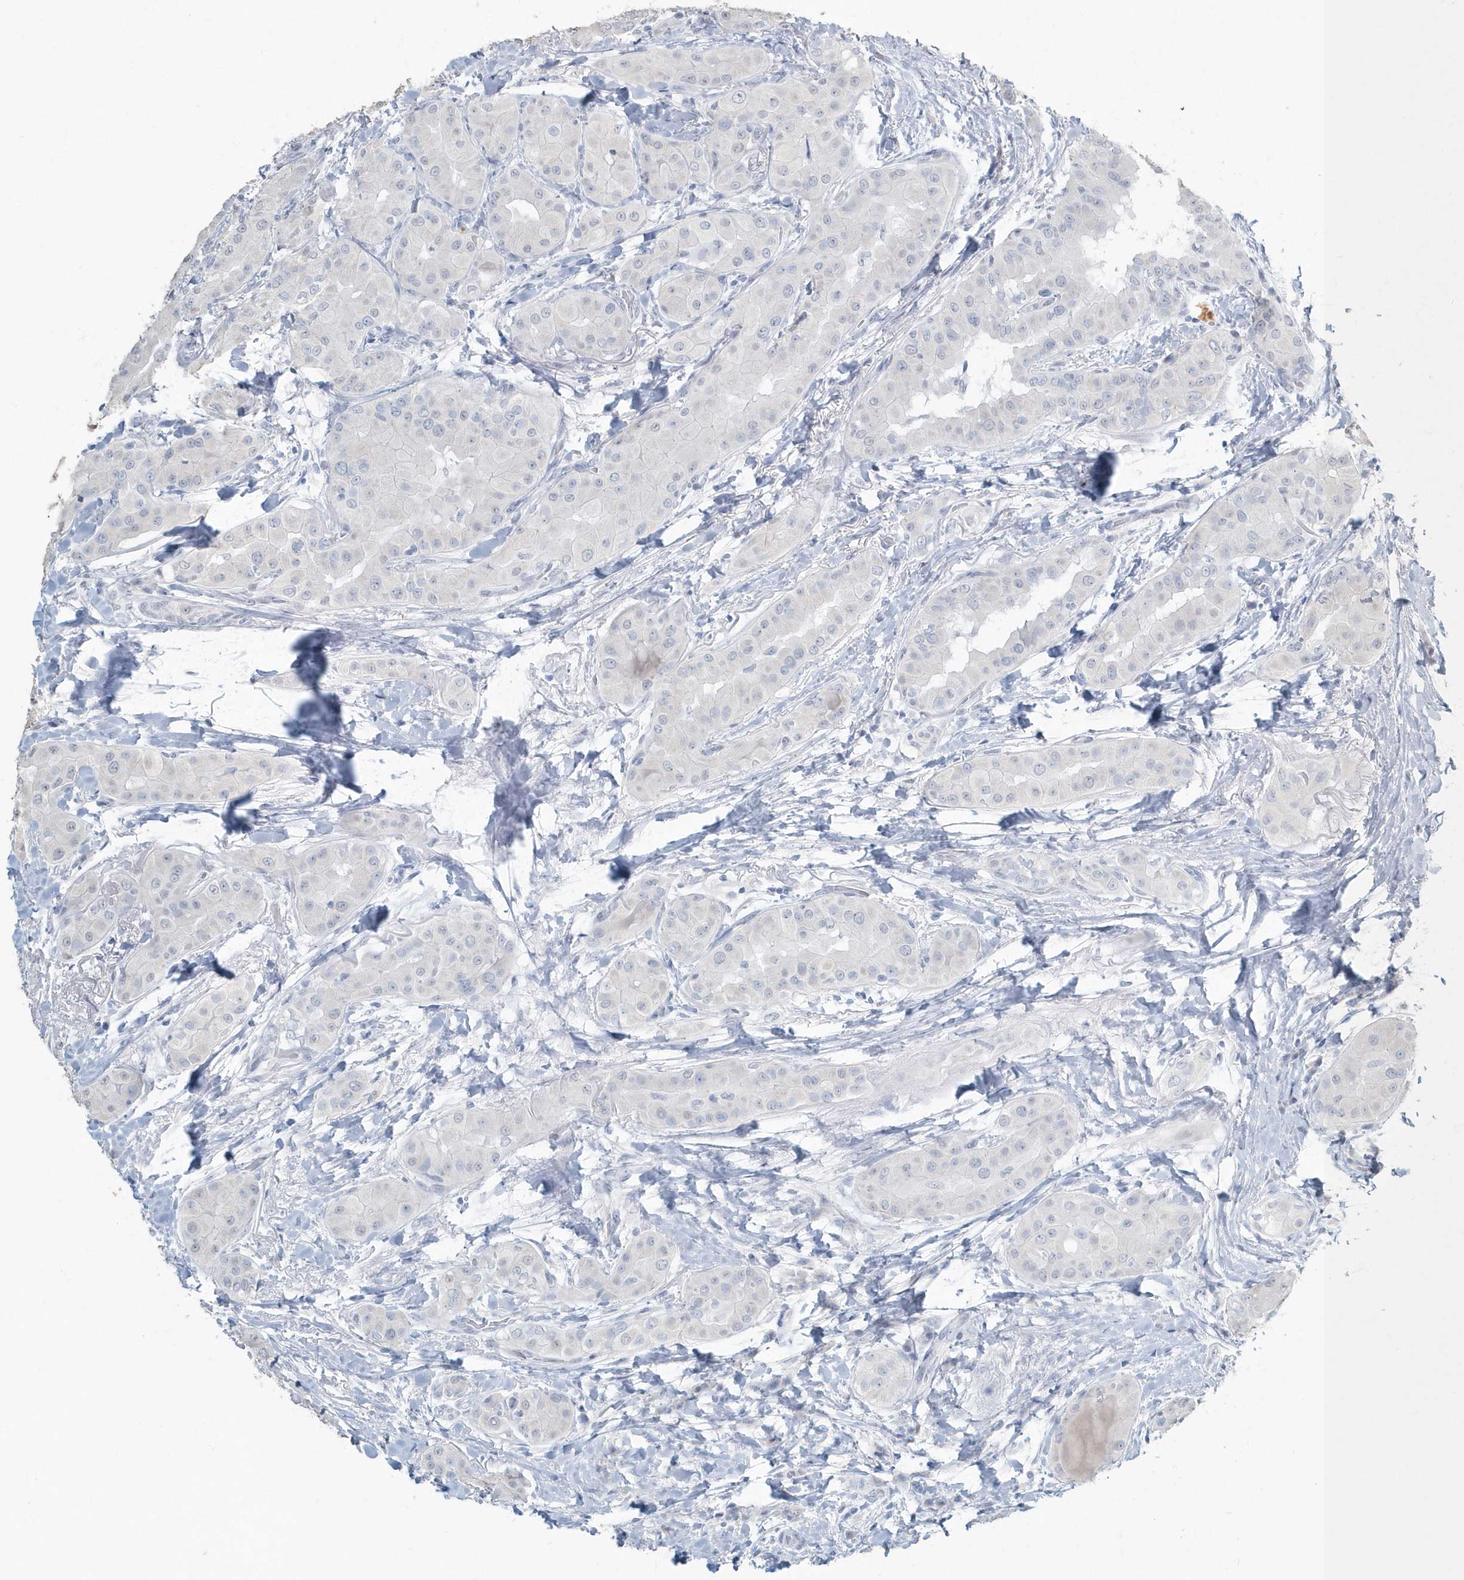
{"staining": {"intensity": "negative", "quantity": "none", "location": "none"}, "tissue": "thyroid cancer", "cell_type": "Tumor cells", "image_type": "cancer", "snomed": [{"axis": "morphology", "description": "Papillary adenocarcinoma, NOS"}, {"axis": "topography", "description": "Thyroid gland"}], "caption": "IHC of thyroid cancer displays no positivity in tumor cells. (Brightfield microscopy of DAB immunohistochemistry (IHC) at high magnification).", "gene": "MYOT", "patient": {"sex": "male", "age": 33}}